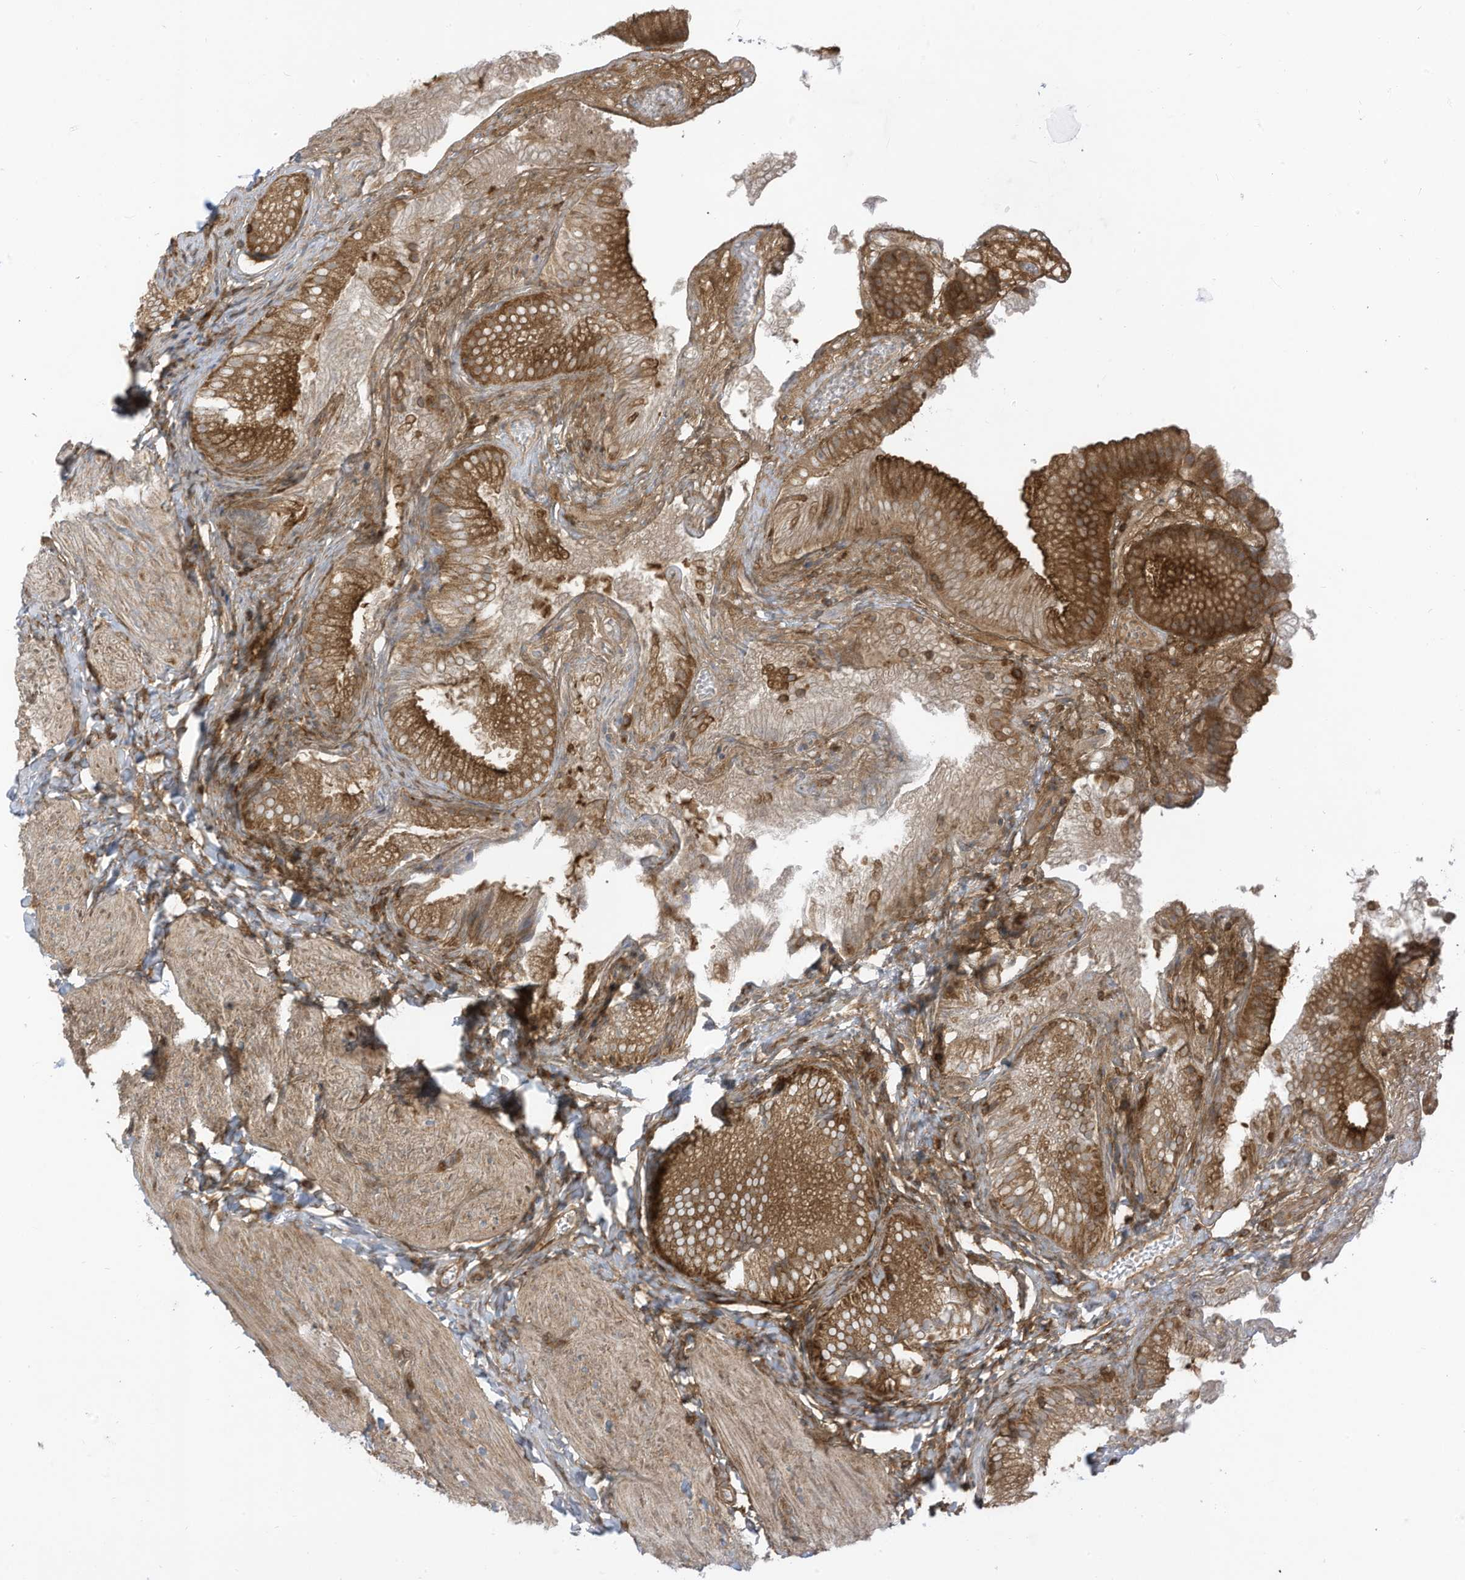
{"staining": {"intensity": "moderate", "quantity": ">75%", "location": "cytoplasmic/membranous"}, "tissue": "gallbladder", "cell_type": "Glandular cells", "image_type": "normal", "snomed": [{"axis": "morphology", "description": "Normal tissue, NOS"}, {"axis": "topography", "description": "Gallbladder"}], "caption": "Glandular cells reveal moderate cytoplasmic/membranous positivity in about >75% of cells in unremarkable gallbladder. Using DAB (3,3'-diaminobenzidine) (brown) and hematoxylin (blue) stains, captured at high magnification using brightfield microscopy.", "gene": "REPS1", "patient": {"sex": "female", "age": 30}}